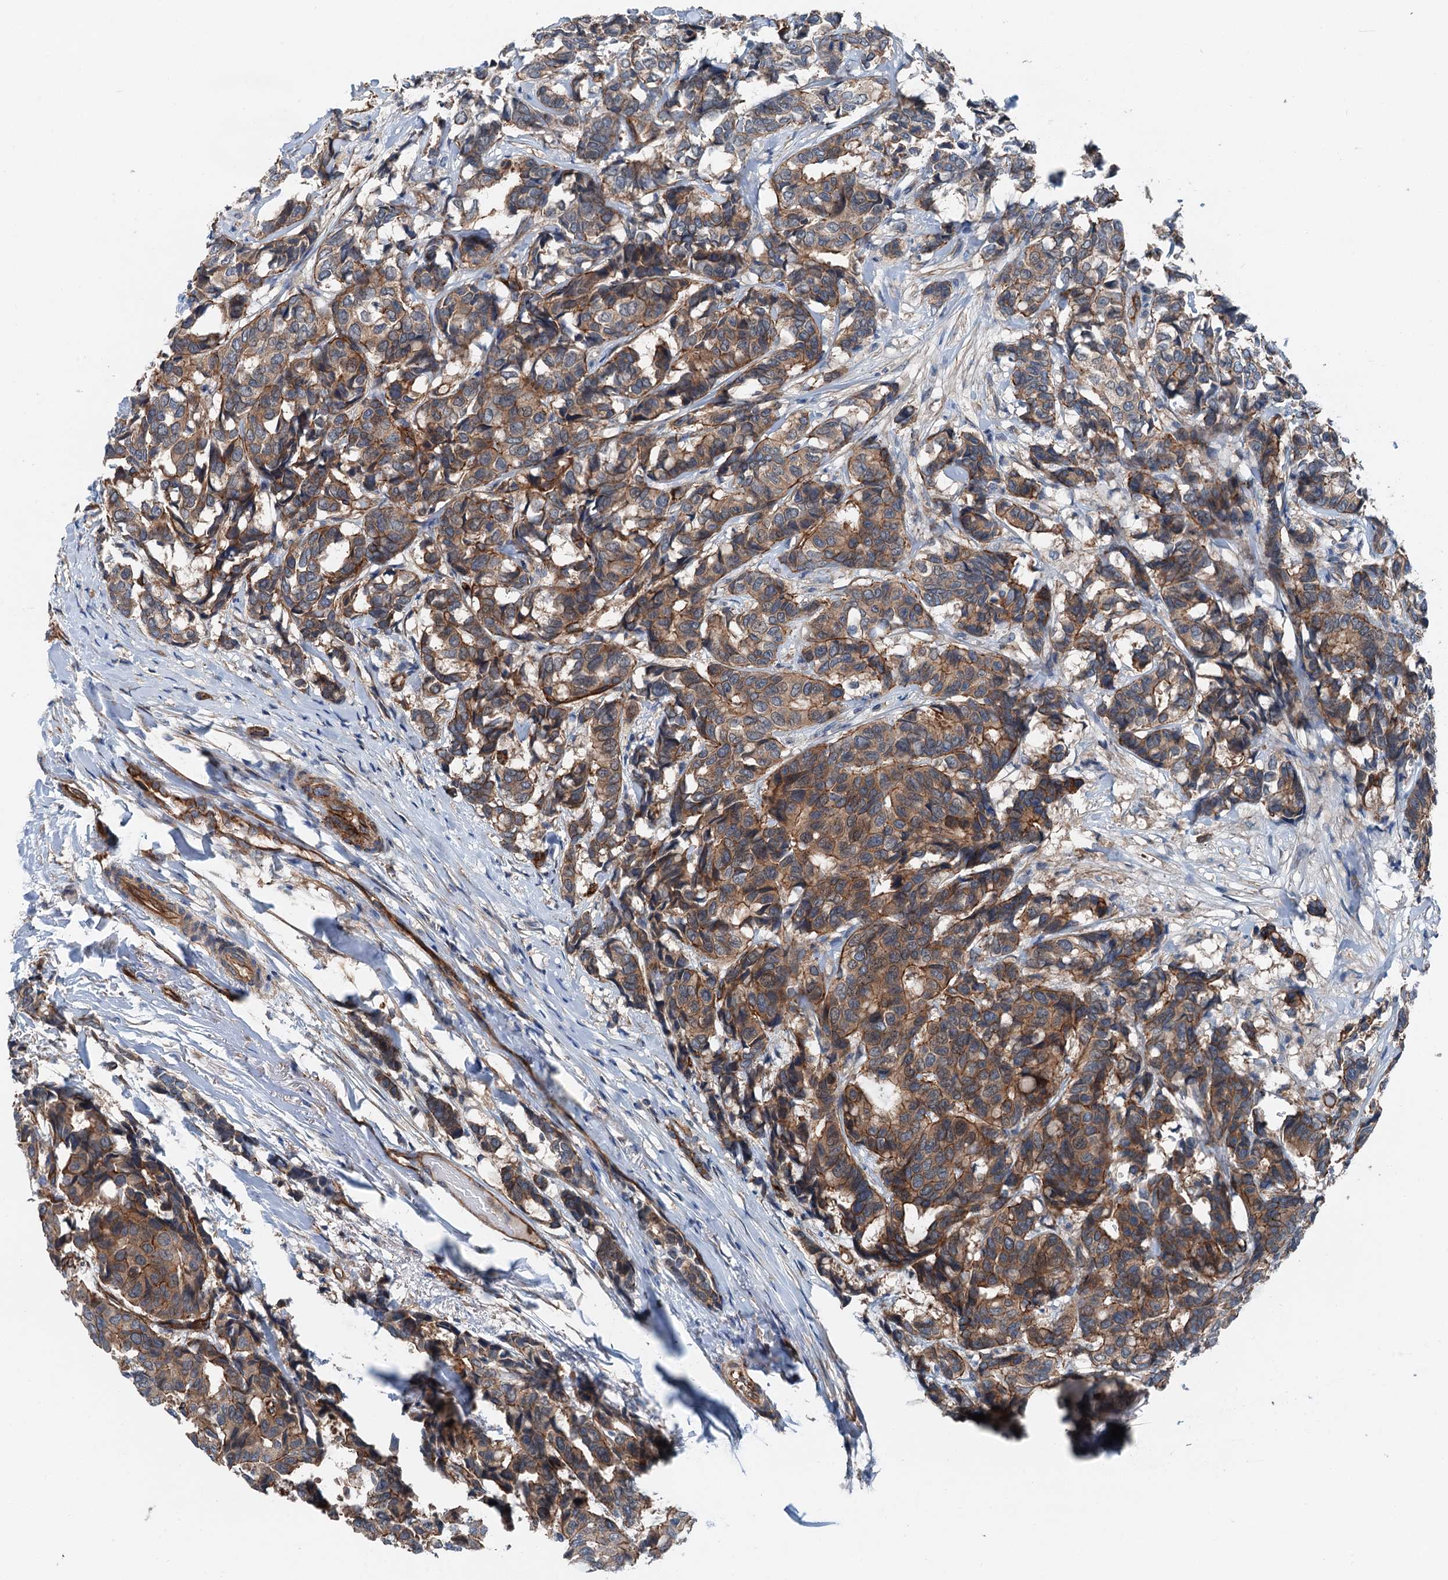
{"staining": {"intensity": "moderate", "quantity": ">75%", "location": "cytoplasmic/membranous"}, "tissue": "breast cancer", "cell_type": "Tumor cells", "image_type": "cancer", "snomed": [{"axis": "morphology", "description": "Duct carcinoma"}, {"axis": "topography", "description": "Breast"}], "caption": "Protein analysis of invasive ductal carcinoma (breast) tissue shows moderate cytoplasmic/membranous positivity in approximately >75% of tumor cells.", "gene": "NMRAL1", "patient": {"sex": "female", "age": 87}}